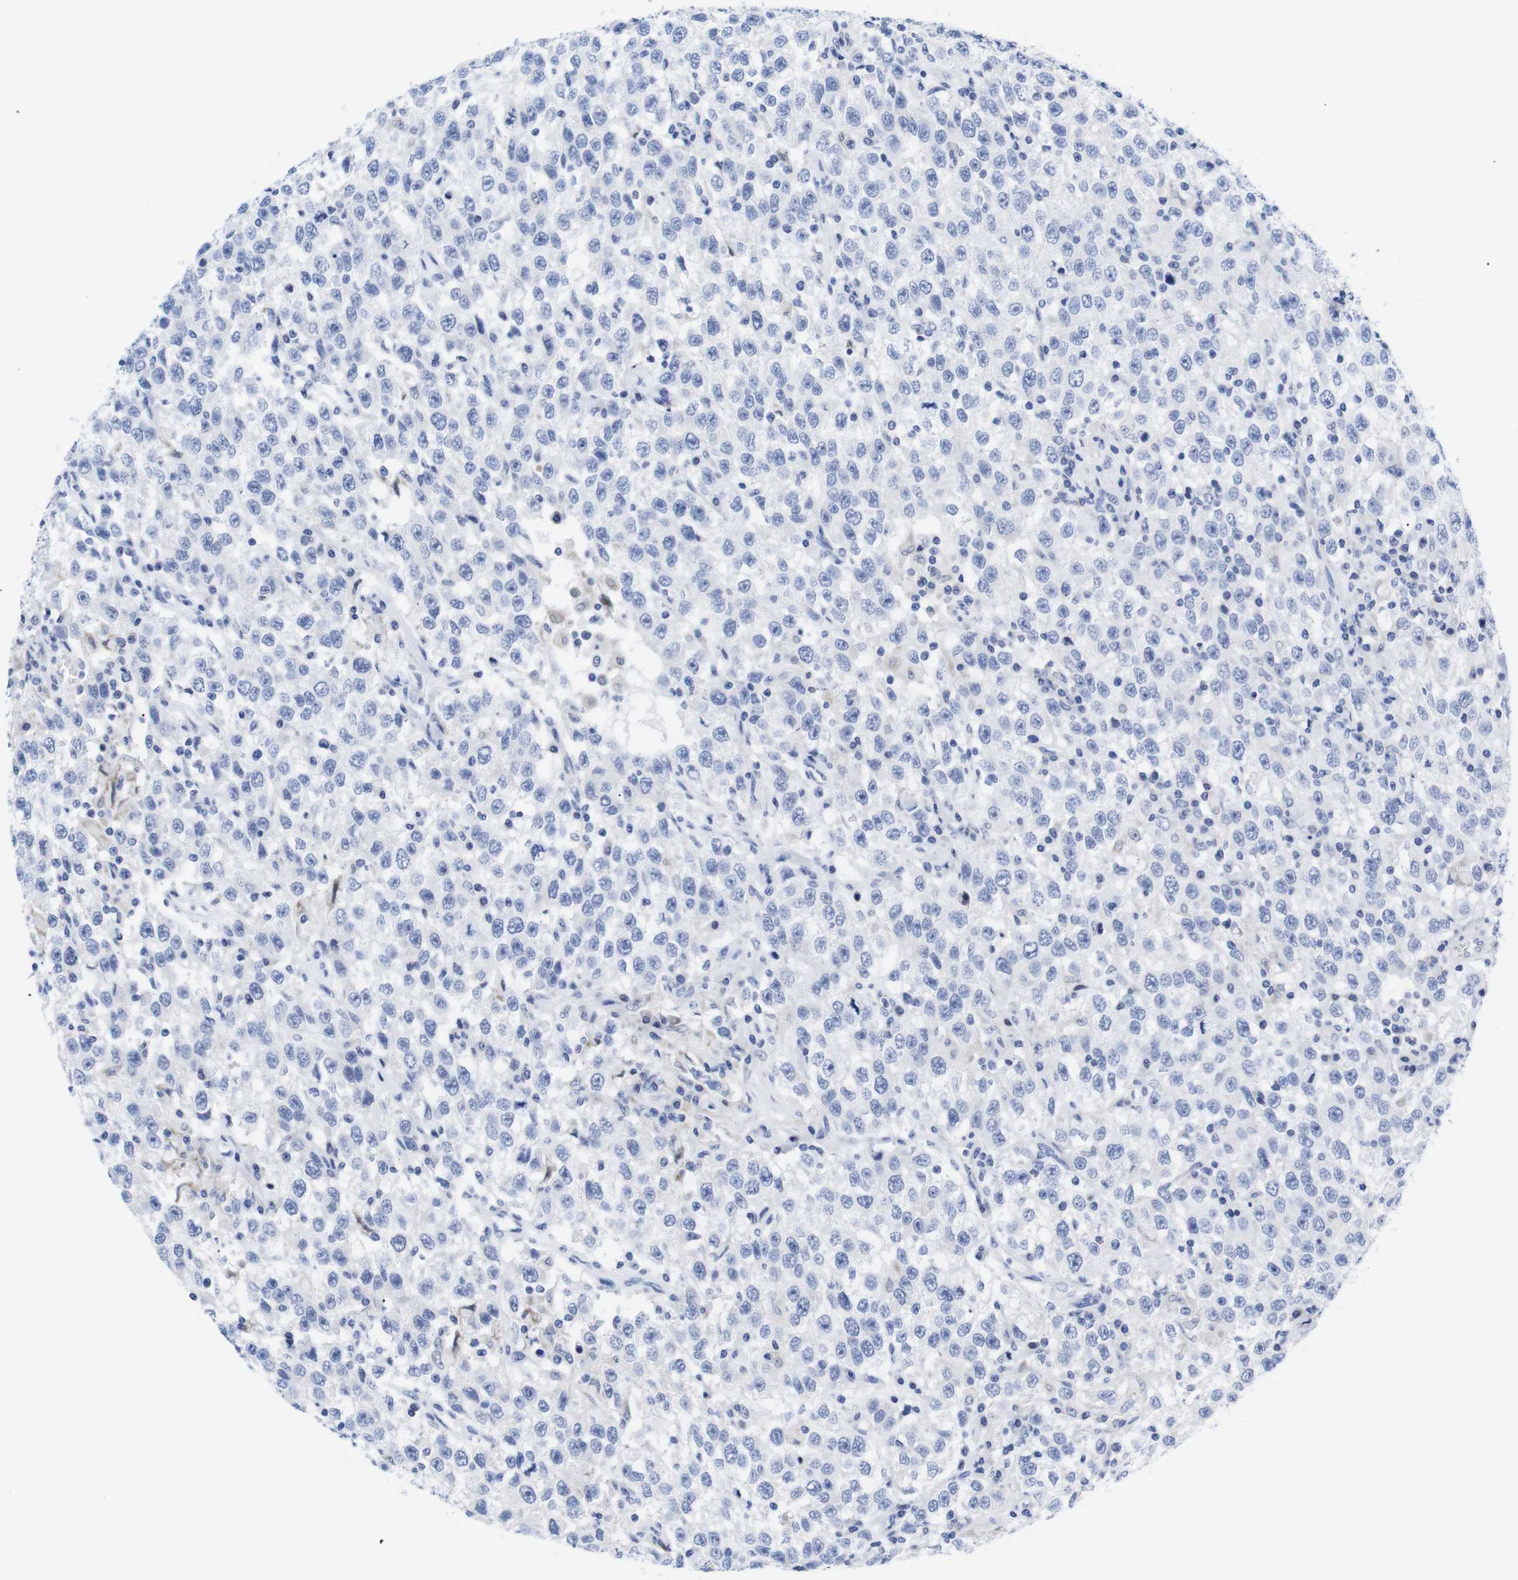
{"staining": {"intensity": "negative", "quantity": "none", "location": "none"}, "tissue": "testis cancer", "cell_type": "Tumor cells", "image_type": "cancer", "snomed": [{"axis": "morphology", "description": "Seminoma, NOS"}, {"axis": "topography", "description": "Testis"}], "caption": "A histopathology image of human seminoma (testis) is negative for staining in tumor cells. (DAB (3,3'-diaminobenzidine) IHC, high magnification).", "gene": "LRRC55", "patient": {"sex": "male", "age": 41}}